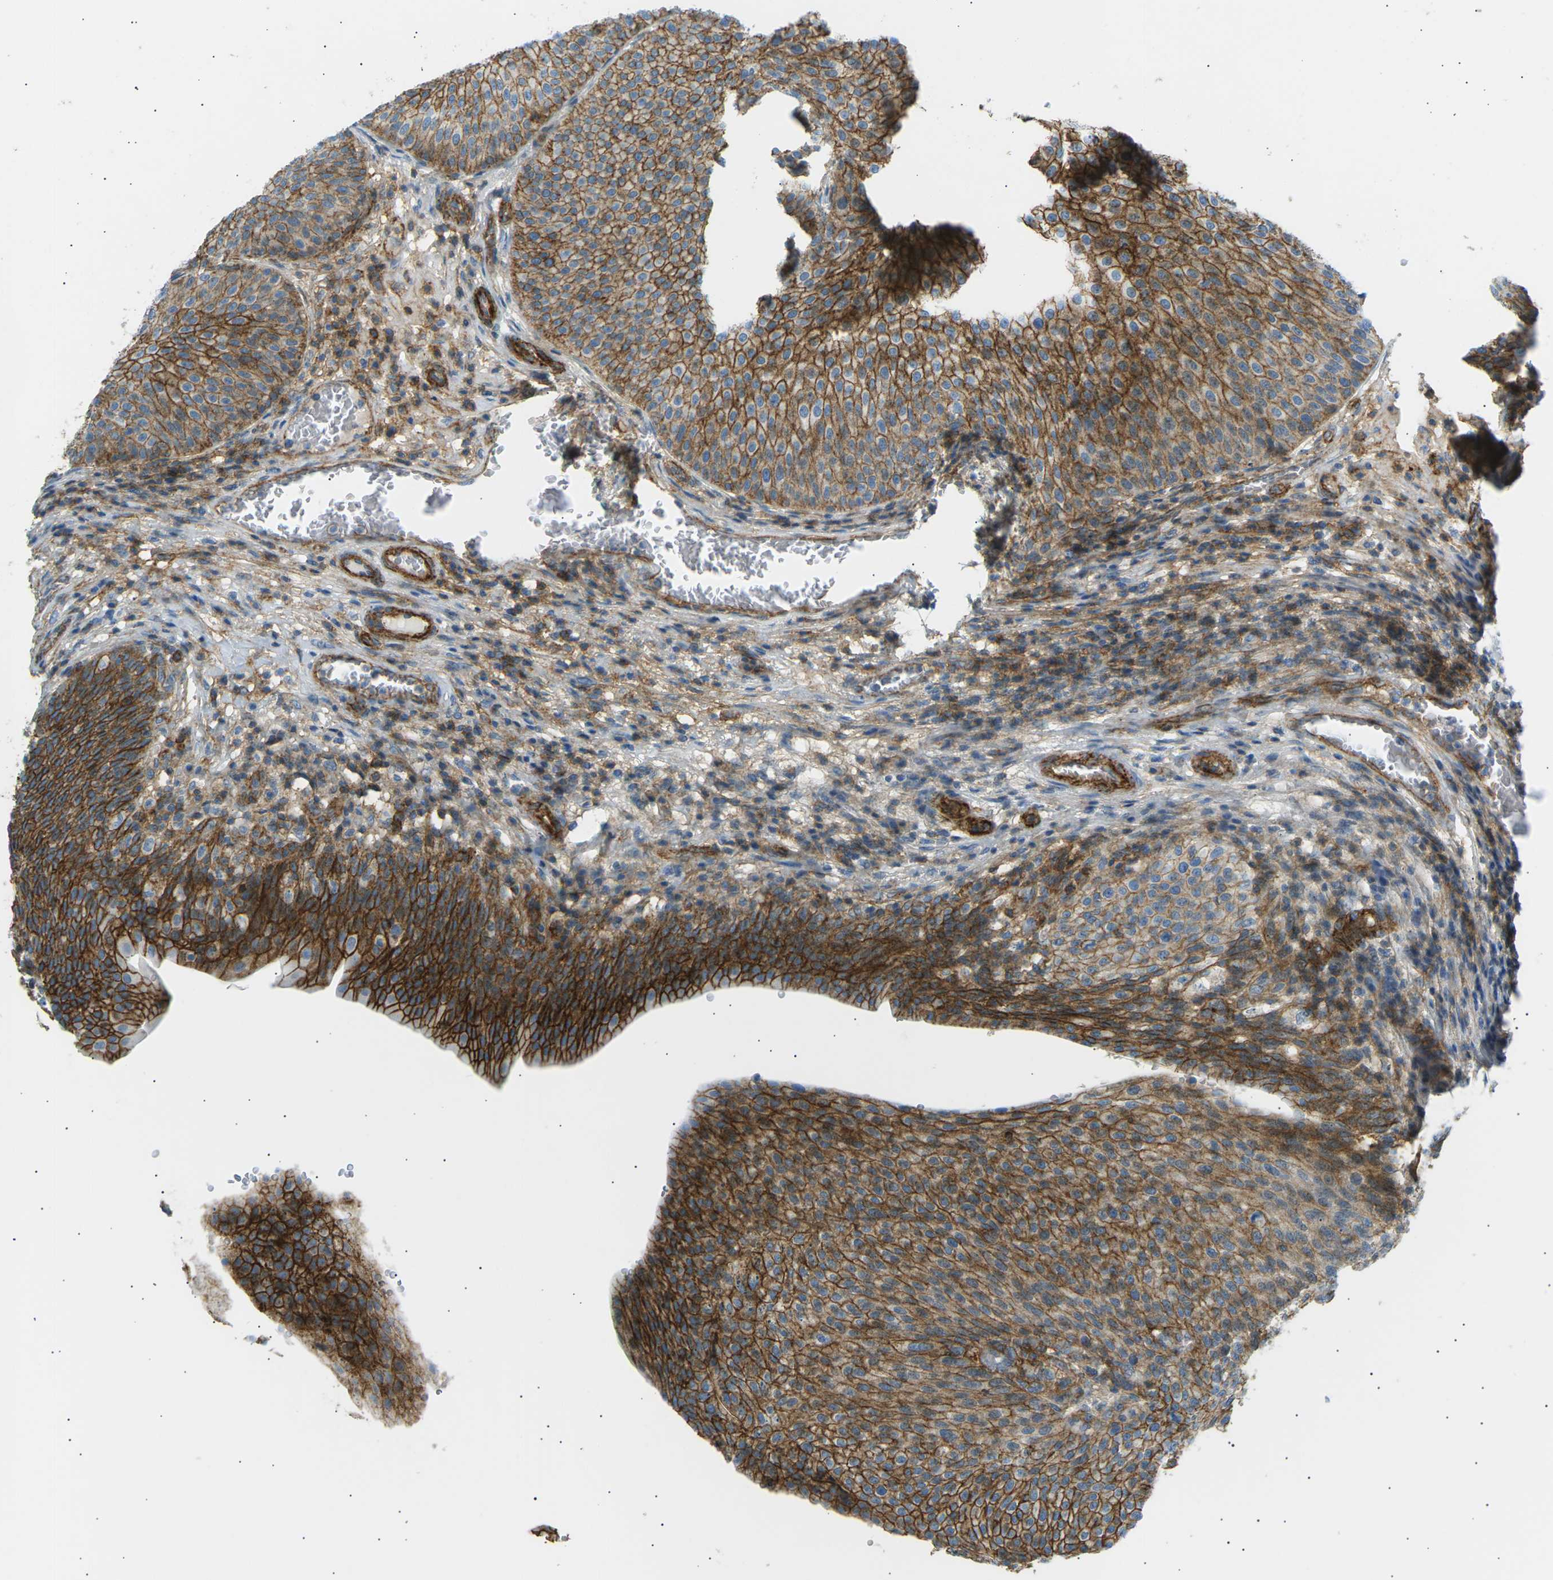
{"staining": {"intensity": "strong", "quantity": ">75%", "location": "cytoplasmic/membranous"}, "tissue": "urothelial cancer", "cell_type": "Tumor cells", "image_type": "cancer", "snomed": [{"axis": "morphology", "description": "Urothelial carcinoma, Low grade"}, {"axis": "topography", "description": "Smooth muscle"}, {"axis": "topography", "description": "Urinary bladder"}], "caption": "Low-grade urothelial carcinoma stained for a protein reveals strong cytoplasmic/membranous positivity in tumor cells. Ihc stains the protein in brown and the nuclei are stained blue.", "gene": "ATP2B4", "patient": {"sex": "male", "age": 60}}